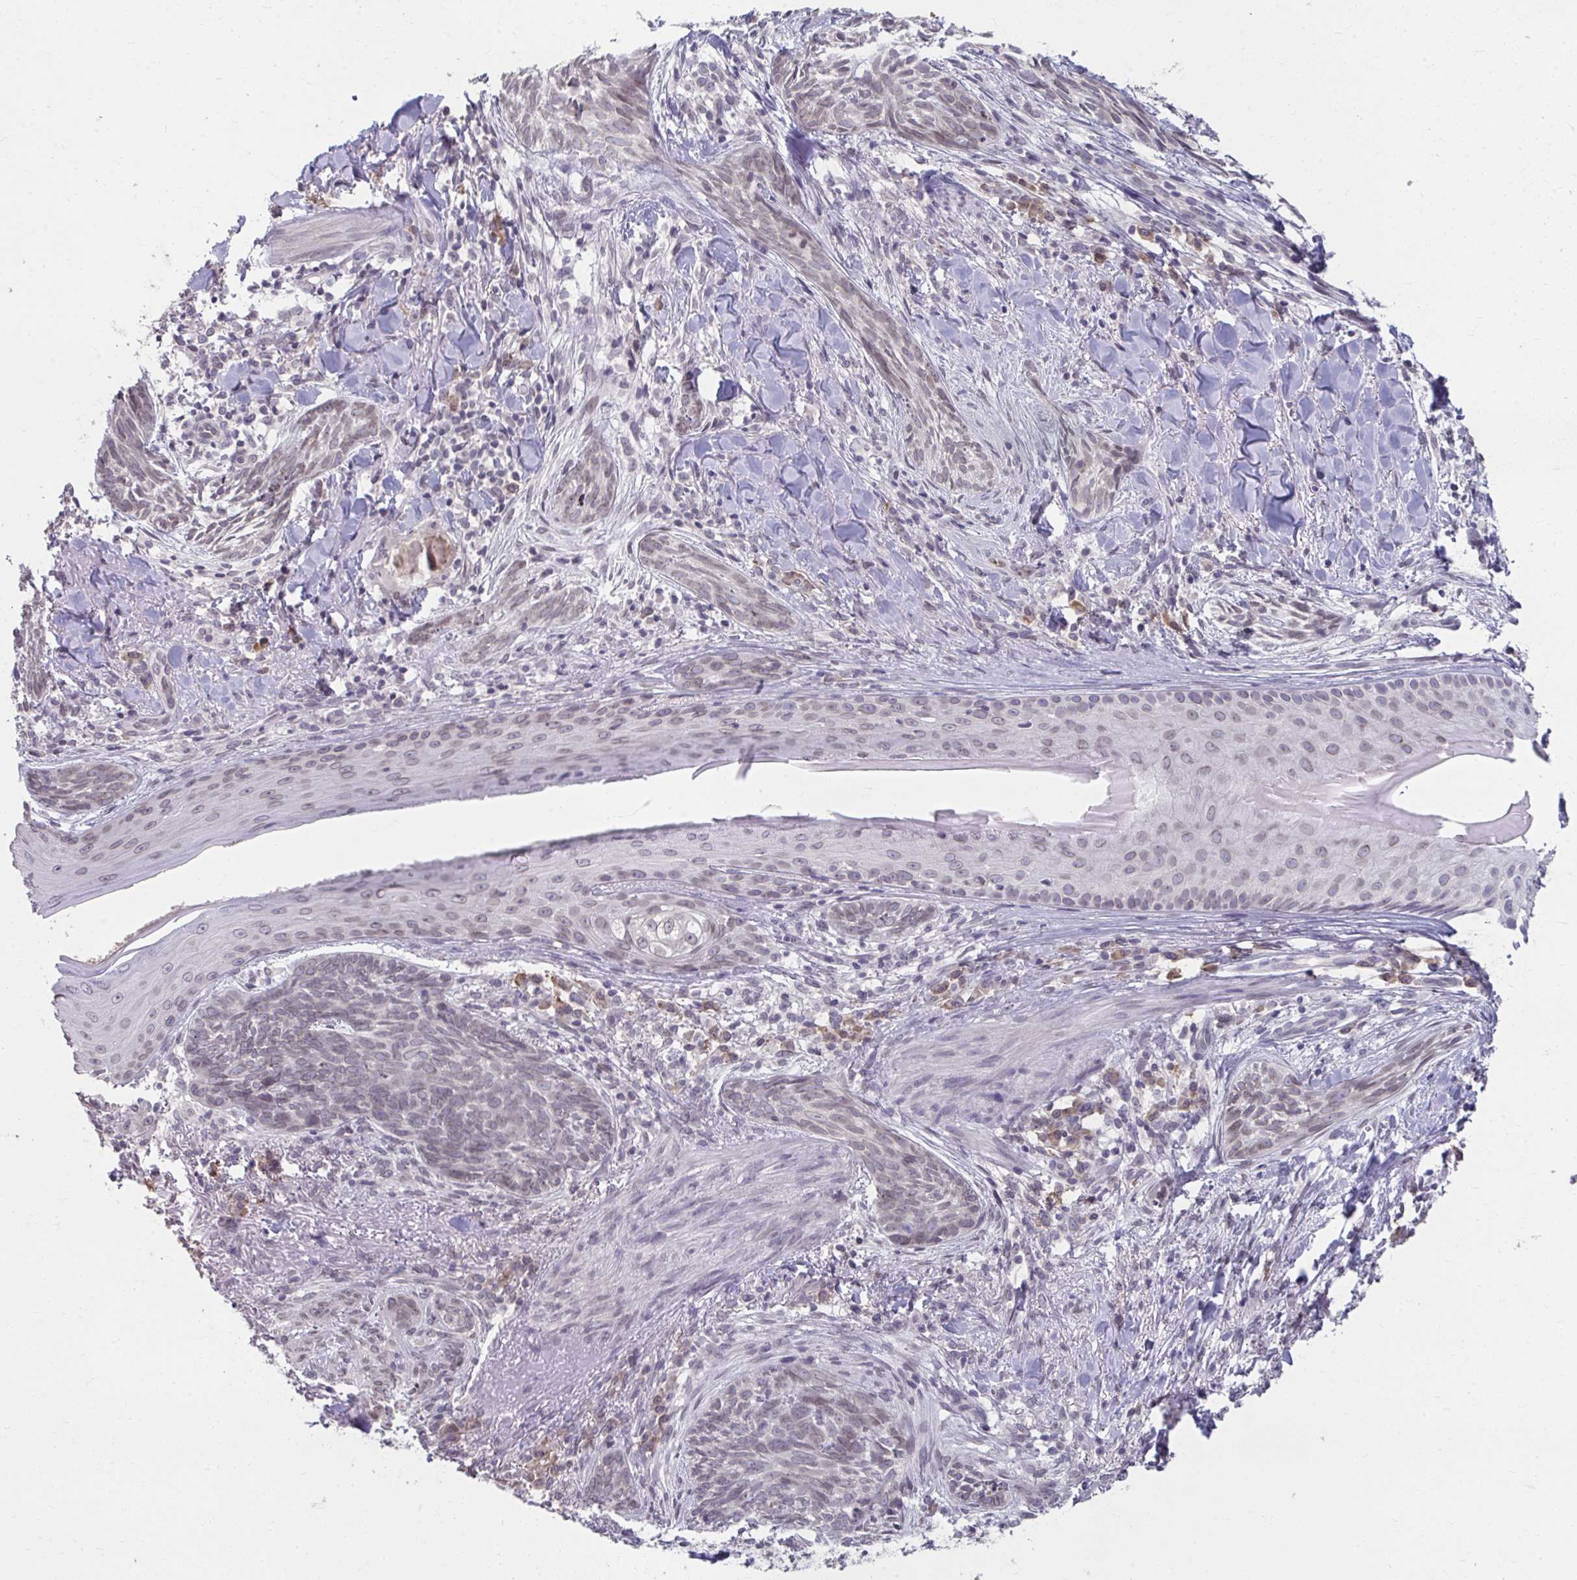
{"staining": {"intensity": "negative", "quantity": "none", "location": "none"}, "tissue": "skin cancer", "cell_type": "Tumor cells", "image_type": "cancer", "snomed": [{"axis": "morphology", "description": "Basal cell carcinoma"}, {"axis": "topography", "description": "Skin"}], "caption": "Protein analysis of skin cancer exhibits no significant expression in tumor cells.", "gene": "NUP133", "patient": {"sex": "female", "age": 93}}